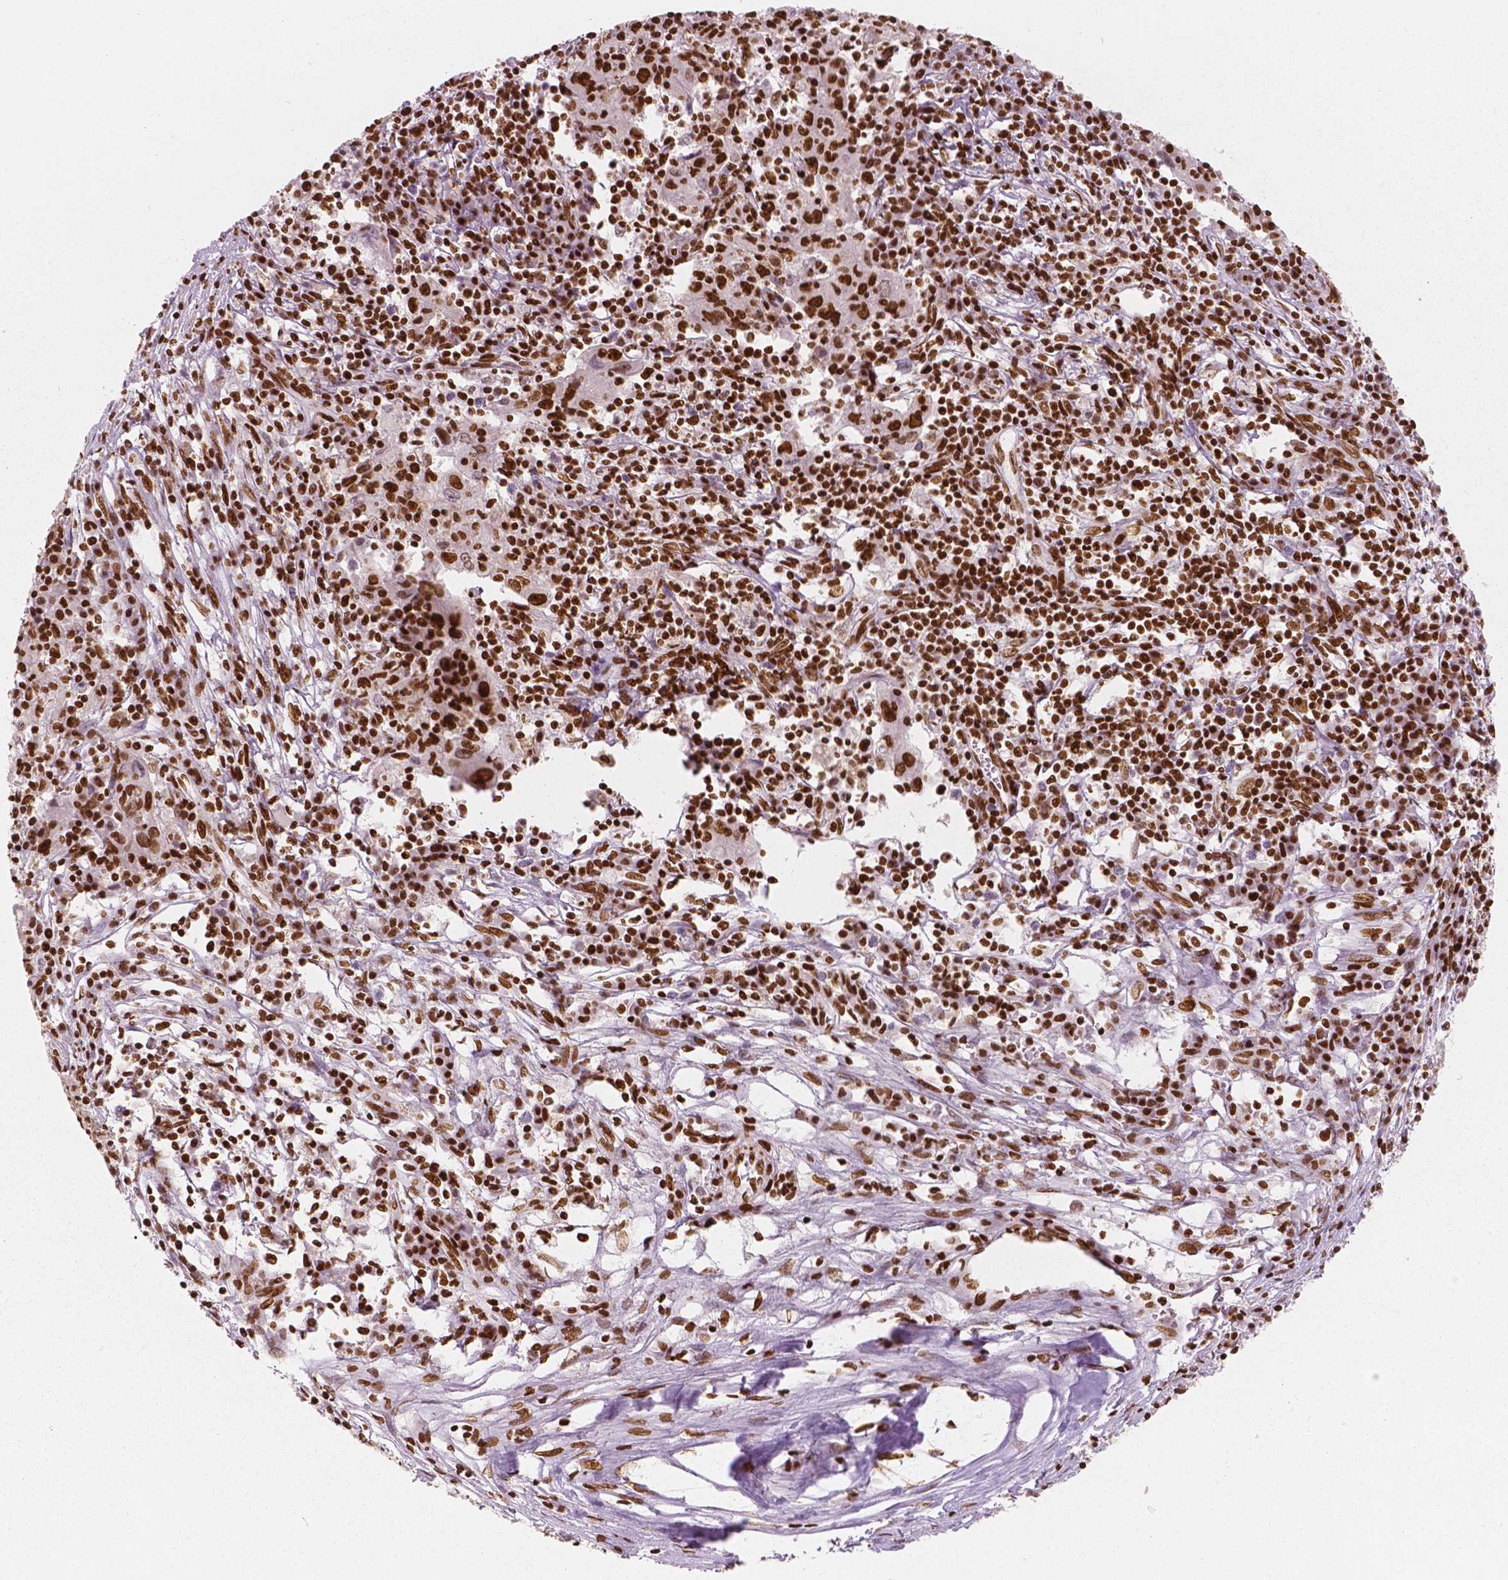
{"staining": {"intensity": "strong", "quantity": ">75%", "location": "nuclear"}, "tissue": "pancreatic cancer", "cell_type": "Tumor cells", "image_type": "cancer", "snomed": [{"axis": "morphology", "description": "Adenocarcinoma, NOS"}, {"axis": "topography", "description": "Pancreas"}], "caption": "Immunohistochemistry staining of pancreatic adenocarcinoma, which demonstrates high levels of strong nuclear positivity in approximately >75% of tumor cells indicating strong nuclear protein expression. The staining was performed using DAB (3,3'-diaminobenzidine) (brown) for protein detection and nuclei were counterstained in hematoxylin (blue).", "gene": "BRD4", "patient": {"sex": "male", "age": 63}}